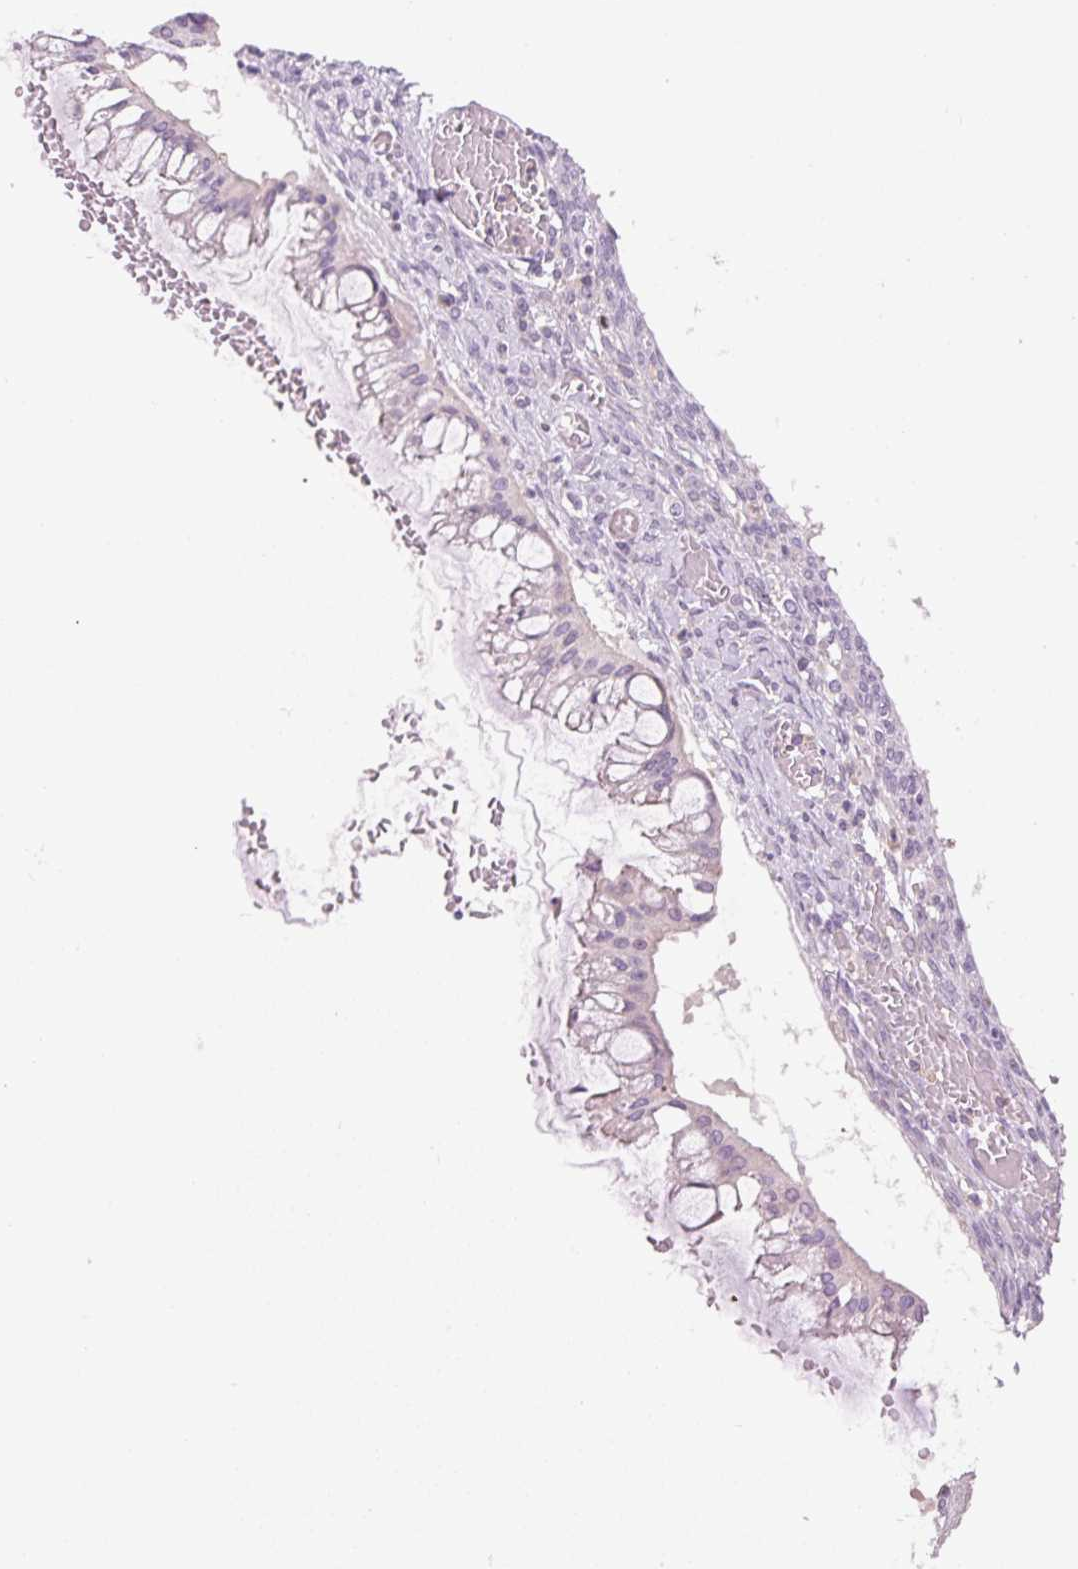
{"staining": {"intensity": "moderate", "quantity": "<25%", "location": "nuclear"}, "tissue": "ovarian cancer", "cell_type": "Tumor cells", "image_type": "cancer", "snomed": [{"axis": "morphology", "description": "Cystadenocarcinoma, mucinous, NOS"}, {"axis": "topography", "description": "Ovary"}], "caption": "This image exhibits mucinous cystadenocarcinoma (ovarian) stained with immunohistochemistry to label a protein in brown. The nuclear of tumor cells show moderate positivity for the protein. Nuclei are counter-stained blue.", "gene": "KIFC1", "patient": {"sex": "female", "age": 73}}